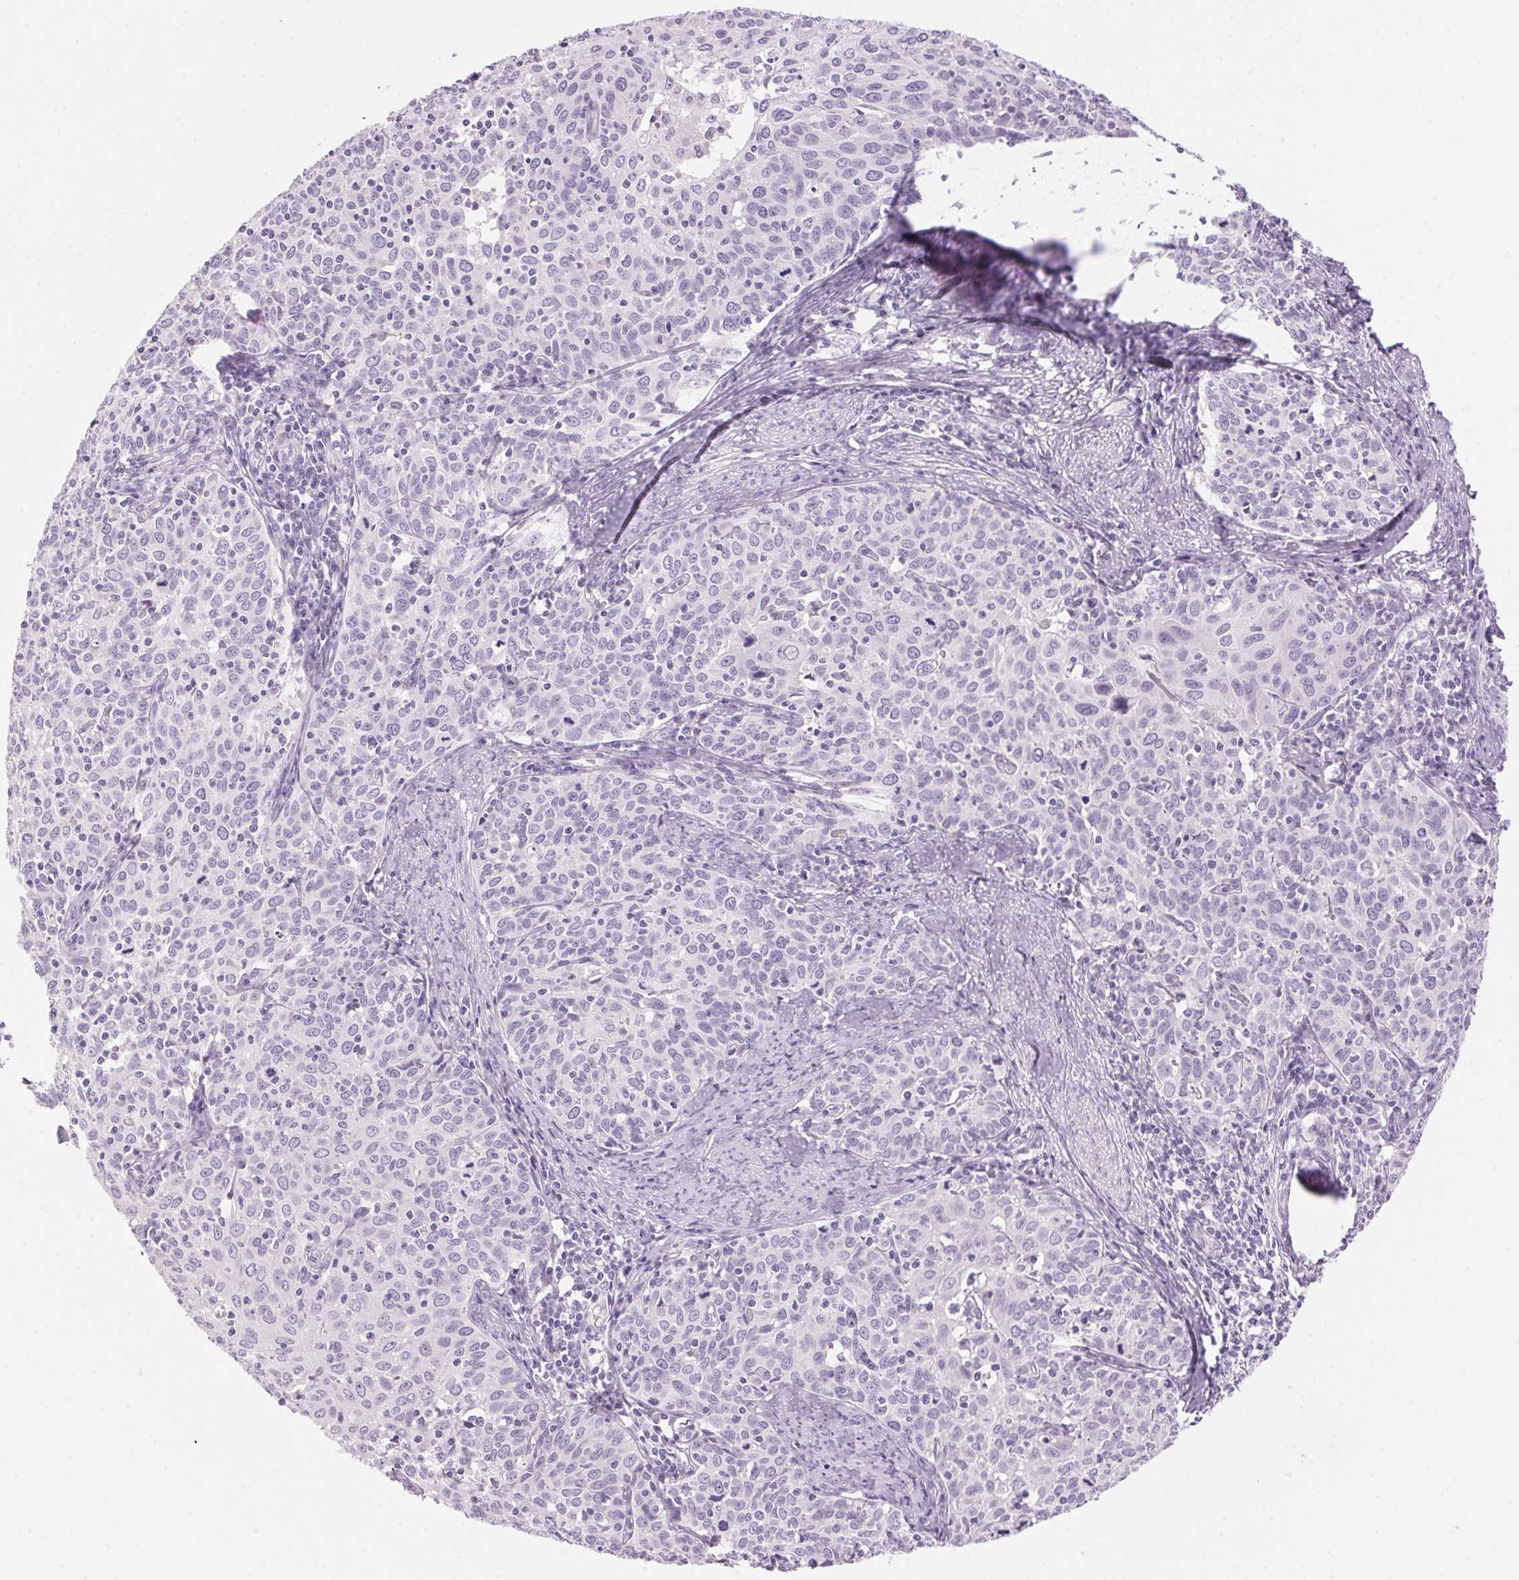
{"staining": {"intensity": "negative", "quantity": "none", "location": "none"}, "tissue": "cervical cancer", "cell_type": "Tumor cells", "image_type": "cancer", "snomed": [{"axis": "morphology", "description": "Squamous cell carcinoma, NOS"}, {"axis": "topography", "description": "Cervix"}], "caption": "Human cervical cancer (squamous cell carcinoma) stained for a protein using IHC reveals no expression in tumor cells.", "gene": "HSD17B2", "patient": {"sex": "female", "age": 62}}